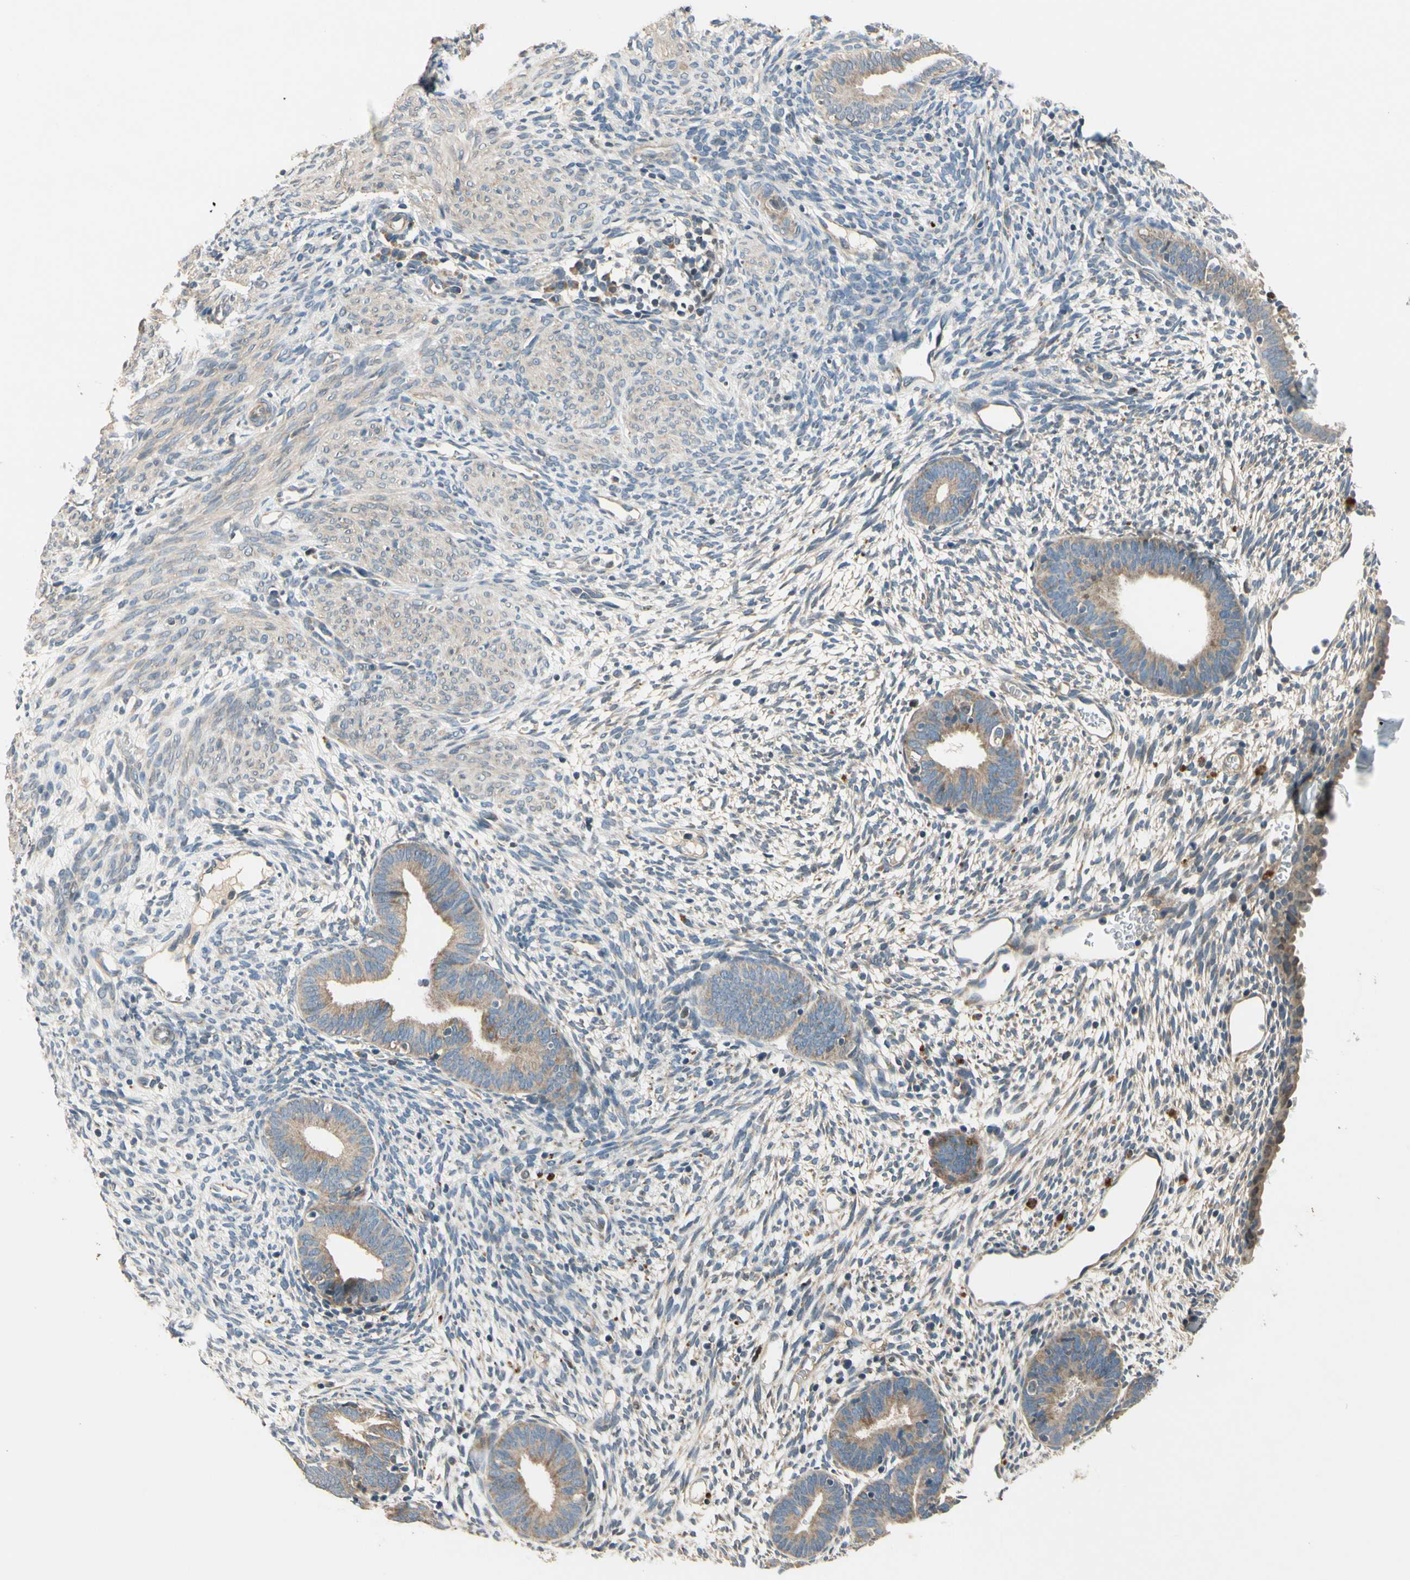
{"staining": {"intensity": "weak", "quantity": "<25%", "location": "cytoplasmic/membranous"}, "tissue": "endometrium", "cell_type": "Cells in endometrial stroma", "image_type": "normal", "snomed": [{"axis": "morphology", "description": "Normal tissue, NOS"}, {"axis": "morphology", "description": "Atrophy, NOS"}, {"axis": "topography", "description": "Uterus"}, {"axis": "topography", "description": "Endometrium"}], "caption": "This is an immunohistochemistry (IHC) micrograph of benign human endometrium. There is no expression in cells in endometrial stroma.", "gene": "ALKBH3", "patient": {"sex": "female", "age": 68}}